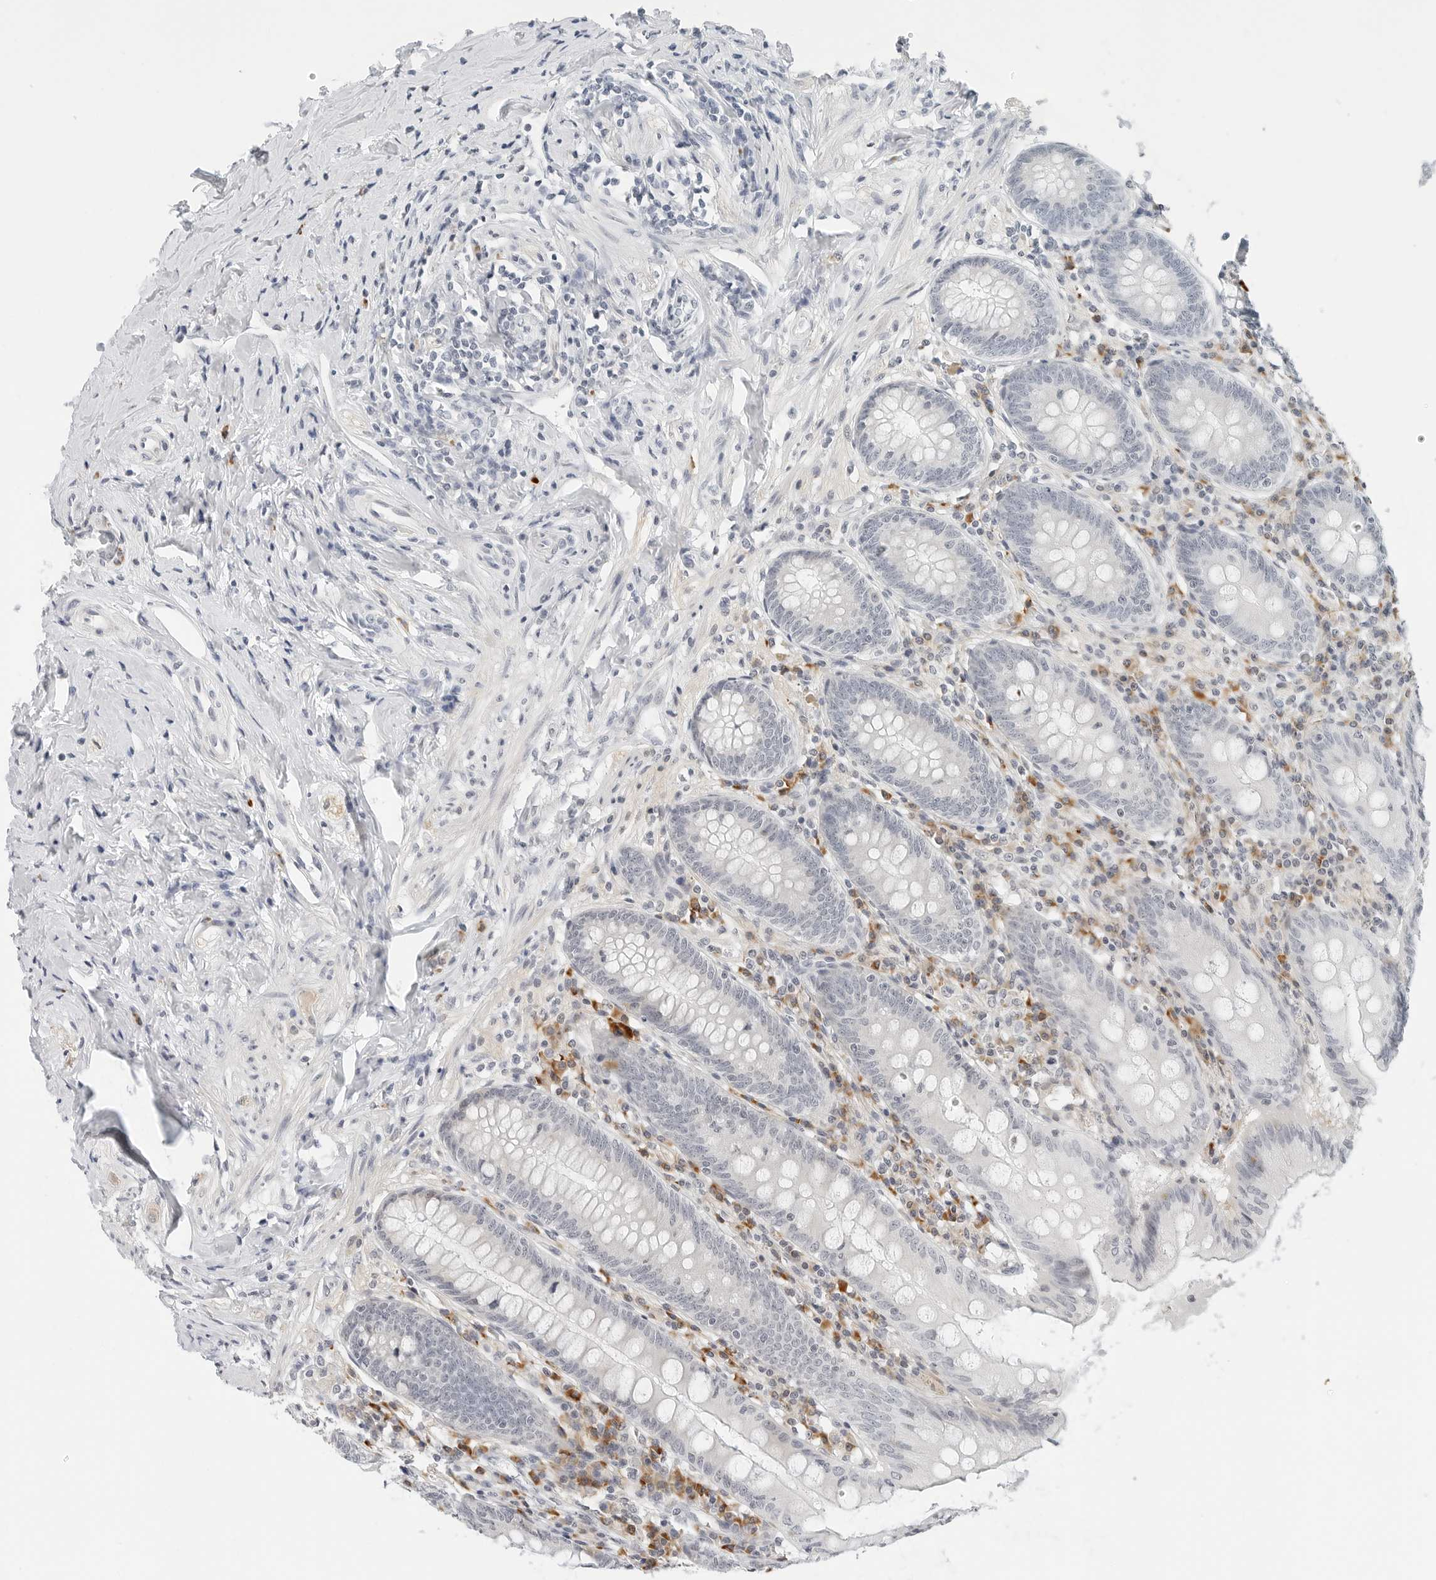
{"staining": {"intensity": "negative", "quantity": "none", "location": "none"}, "tissue": "appendix", "cell_type": "Glandular cells", "image_type": "normal", "snomed": [{"axis": "morphology", "description": "Normal tissue, NOS"}, {"axis": "topography", "description": "Appendix"}], "caption": "Appendix was stained to show a protein in brown. There is no significant expression in glandular cells. (Stains: DAB (3,3'-diaminobenzidine) IHC with hematoxylin counter stain, Microscopy: brightfield microscopy at high magnification).", "gene": "PARP10", "patient": {"sex": "female", "age": 54}}